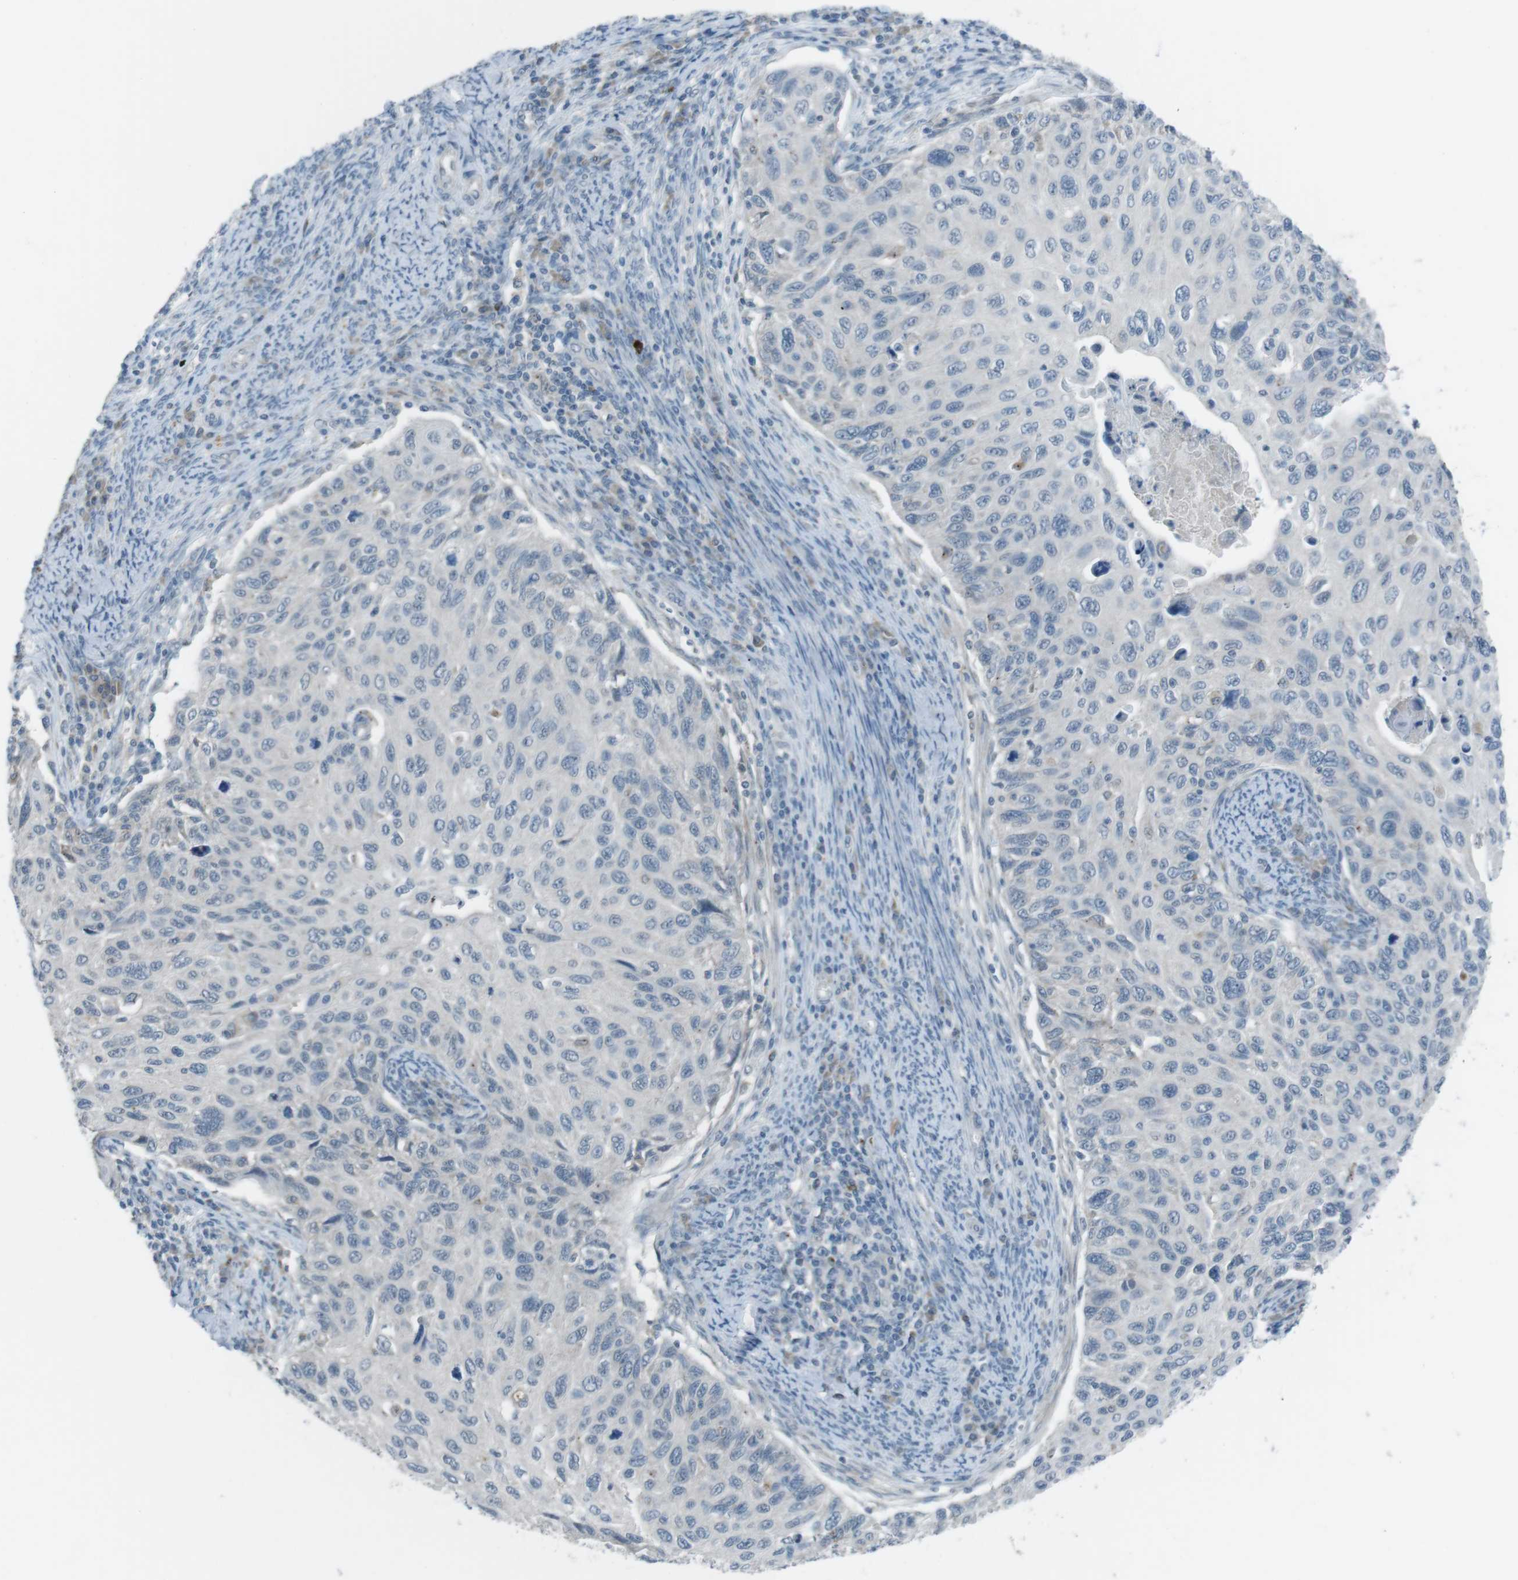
{"staining": {"intensity": "negative", "quantity": "none", "location": "none"}, "tissue": "cervical cancer", "cell_type": "Tumor cells", "image_type": "cancer", "snomed": [{"axis": "morphology", "description": "Squamous cell carcinoma, NOS"}, {"axis": "topography", "description": "Cervix"}], "caption": "Immunohistochemistry photomicrograph of neoplastic tissue: squamous cell carcinoma (cervical) stained with DAB reveals no significant protein expression in tumor cells.", "gene": "FCRLA", "patient": {"sex": "female", "age": 70}}